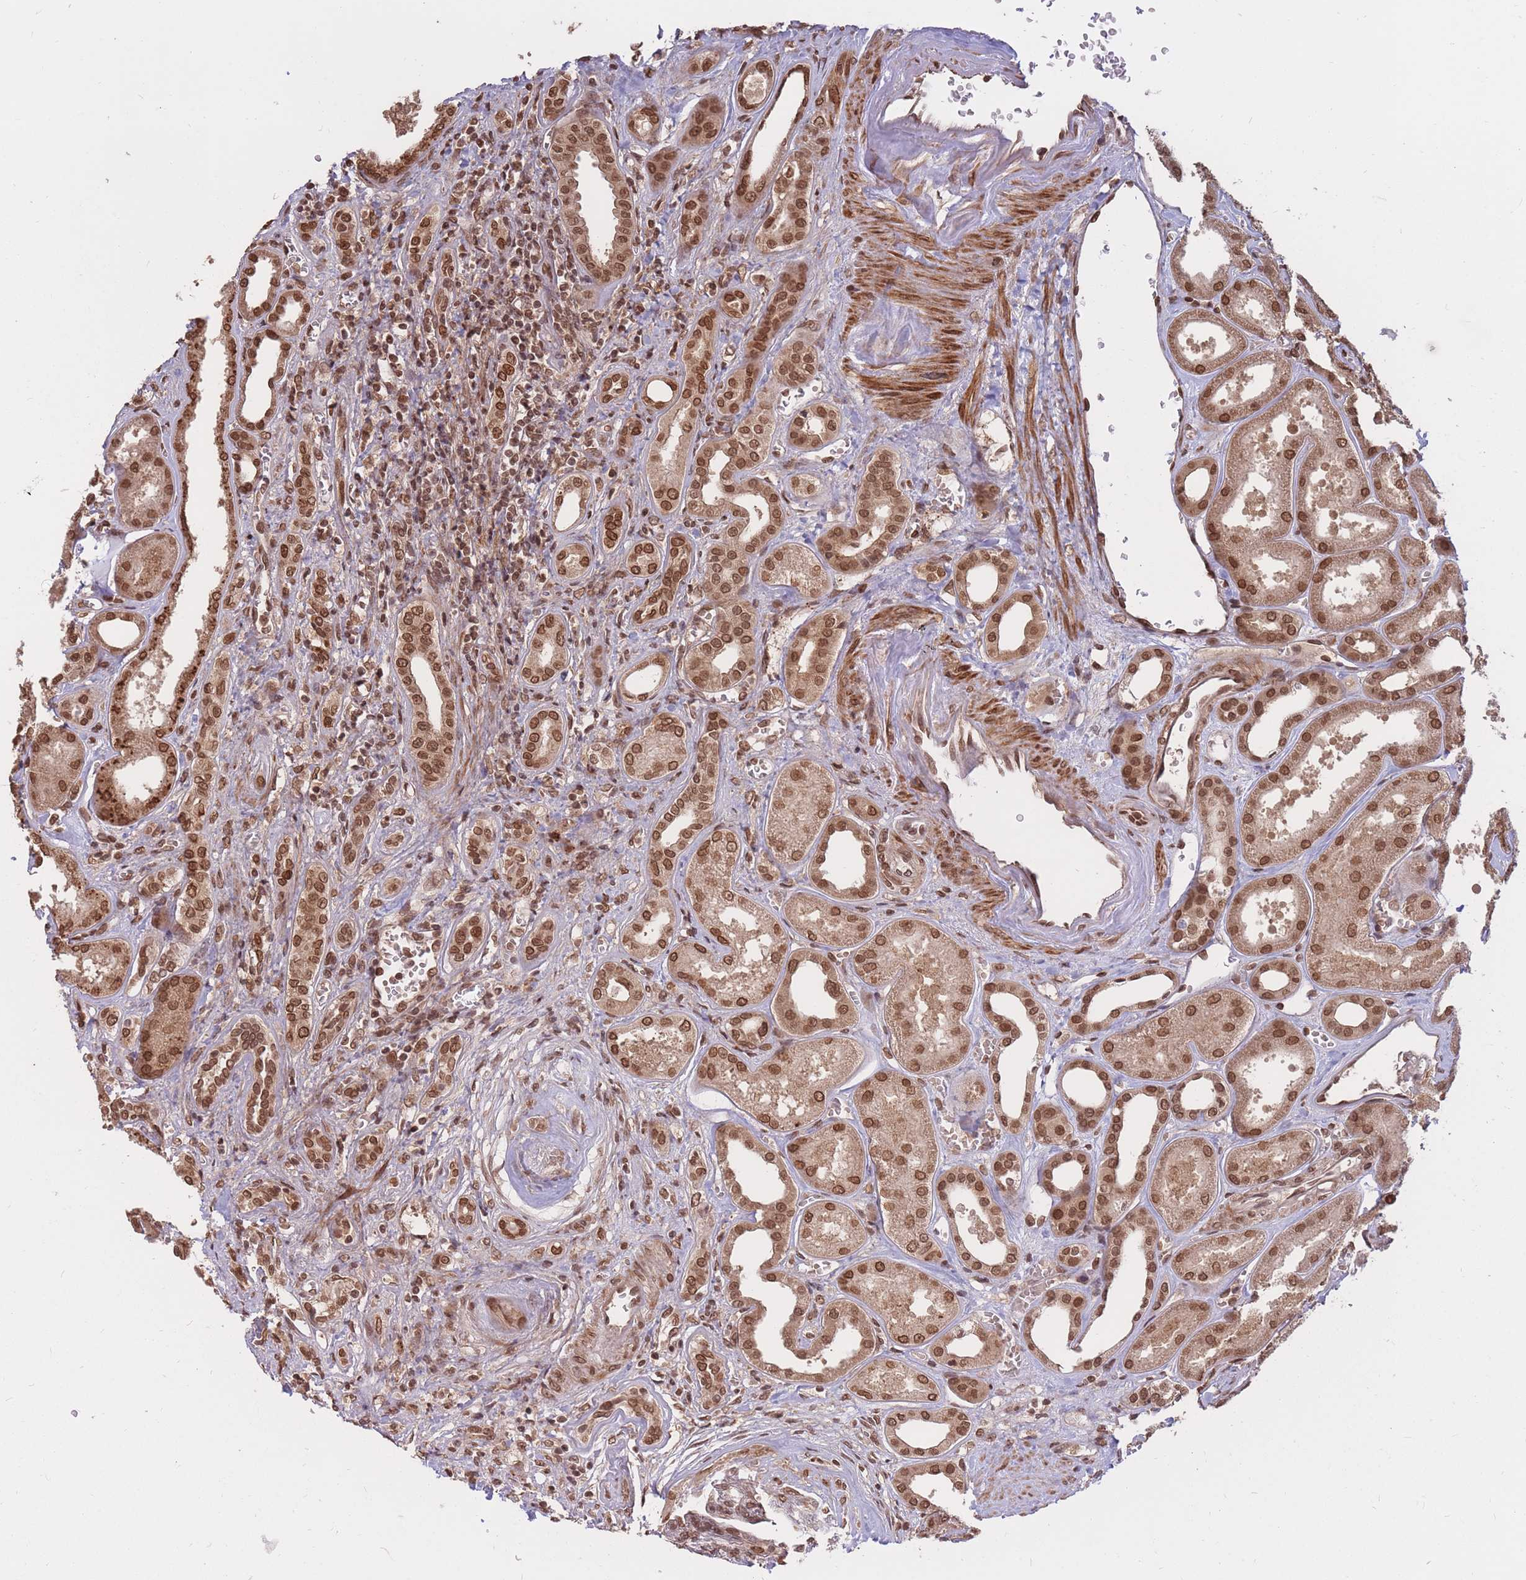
{"staining": {"intensity": "strong", "quantity": "25%-75%", "location": "nuclear"}, "tissue": "kidney", "cell_type": "Cells in glomeruli", "image_type": "normal", "snomed": [{"axis": "morphology", "description": "Normal tissue, NOS"}, {"axis": "morphology", "description": "Adenocarcinoma, NOS"}, {"axis": "topography", "description": "Kidney"}], "caption": "This micrograph shows normal kidney stained with IHC to label a protein in brown. The nuclear of cells in glomeruli show strong positivity for the protein. Nuclei are counter-stained blue.", "gene": "SRA1", "patient": {"sex": "female", "age": 68}}